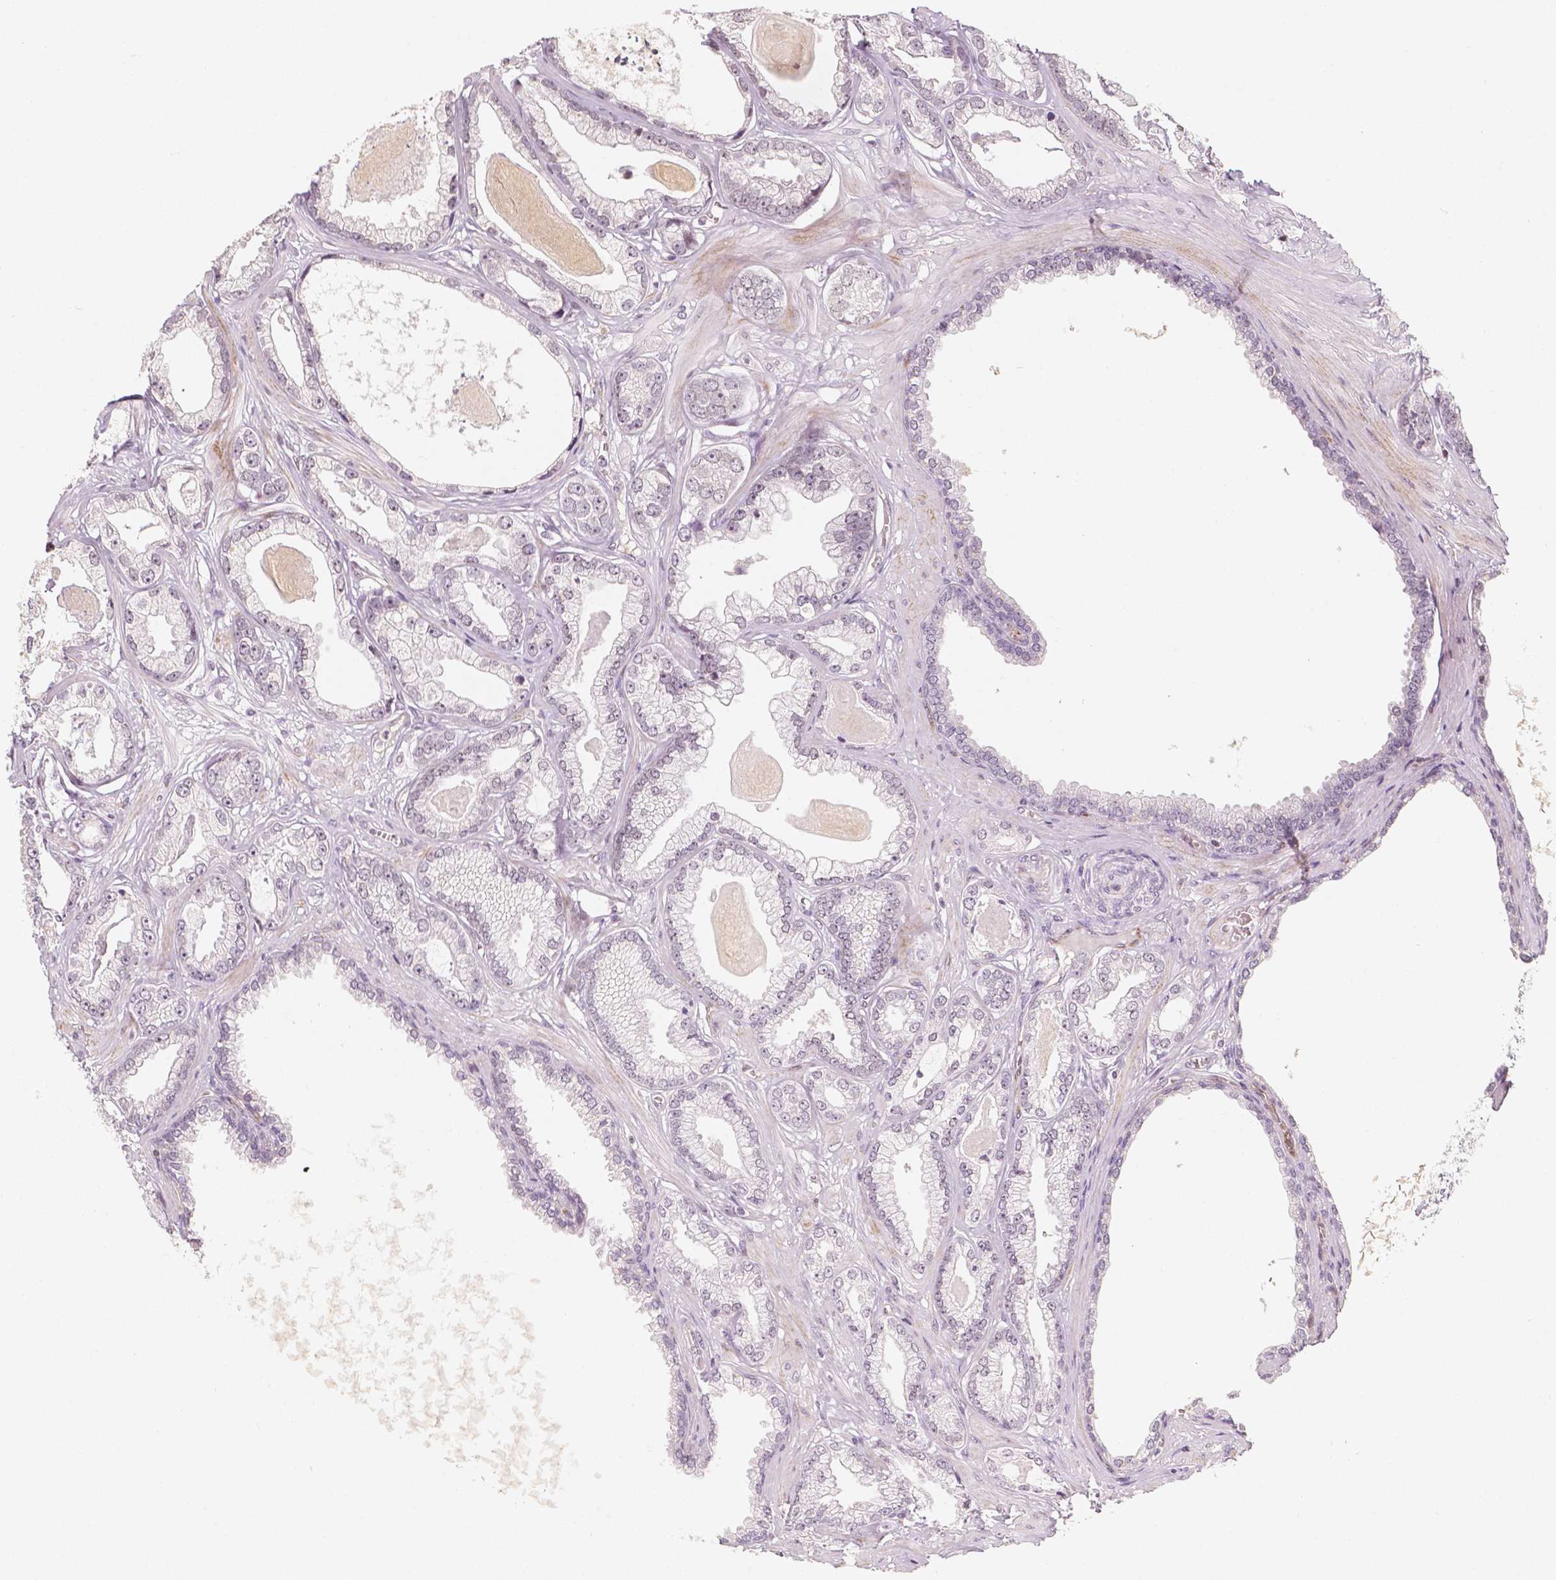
{"staining": {"intensity": "negative", "quantity": "none", "location": "none"}, "tissue": "prostate cancer", "cell_type": "Tumor cells", "image_type": "cancer", "snomed": [{"axis": "morphology", "description": "Adenocarcinoma, Low grade"}, {"axis": "topography", "description": "Prostate"}], "caption": "Tumor cells are negative for brown protein staining in prostate cancer (adenocarcinoma (low-grade)).", "gene": "KDM5B", "patient": {"sex": "male", "age": 64}}